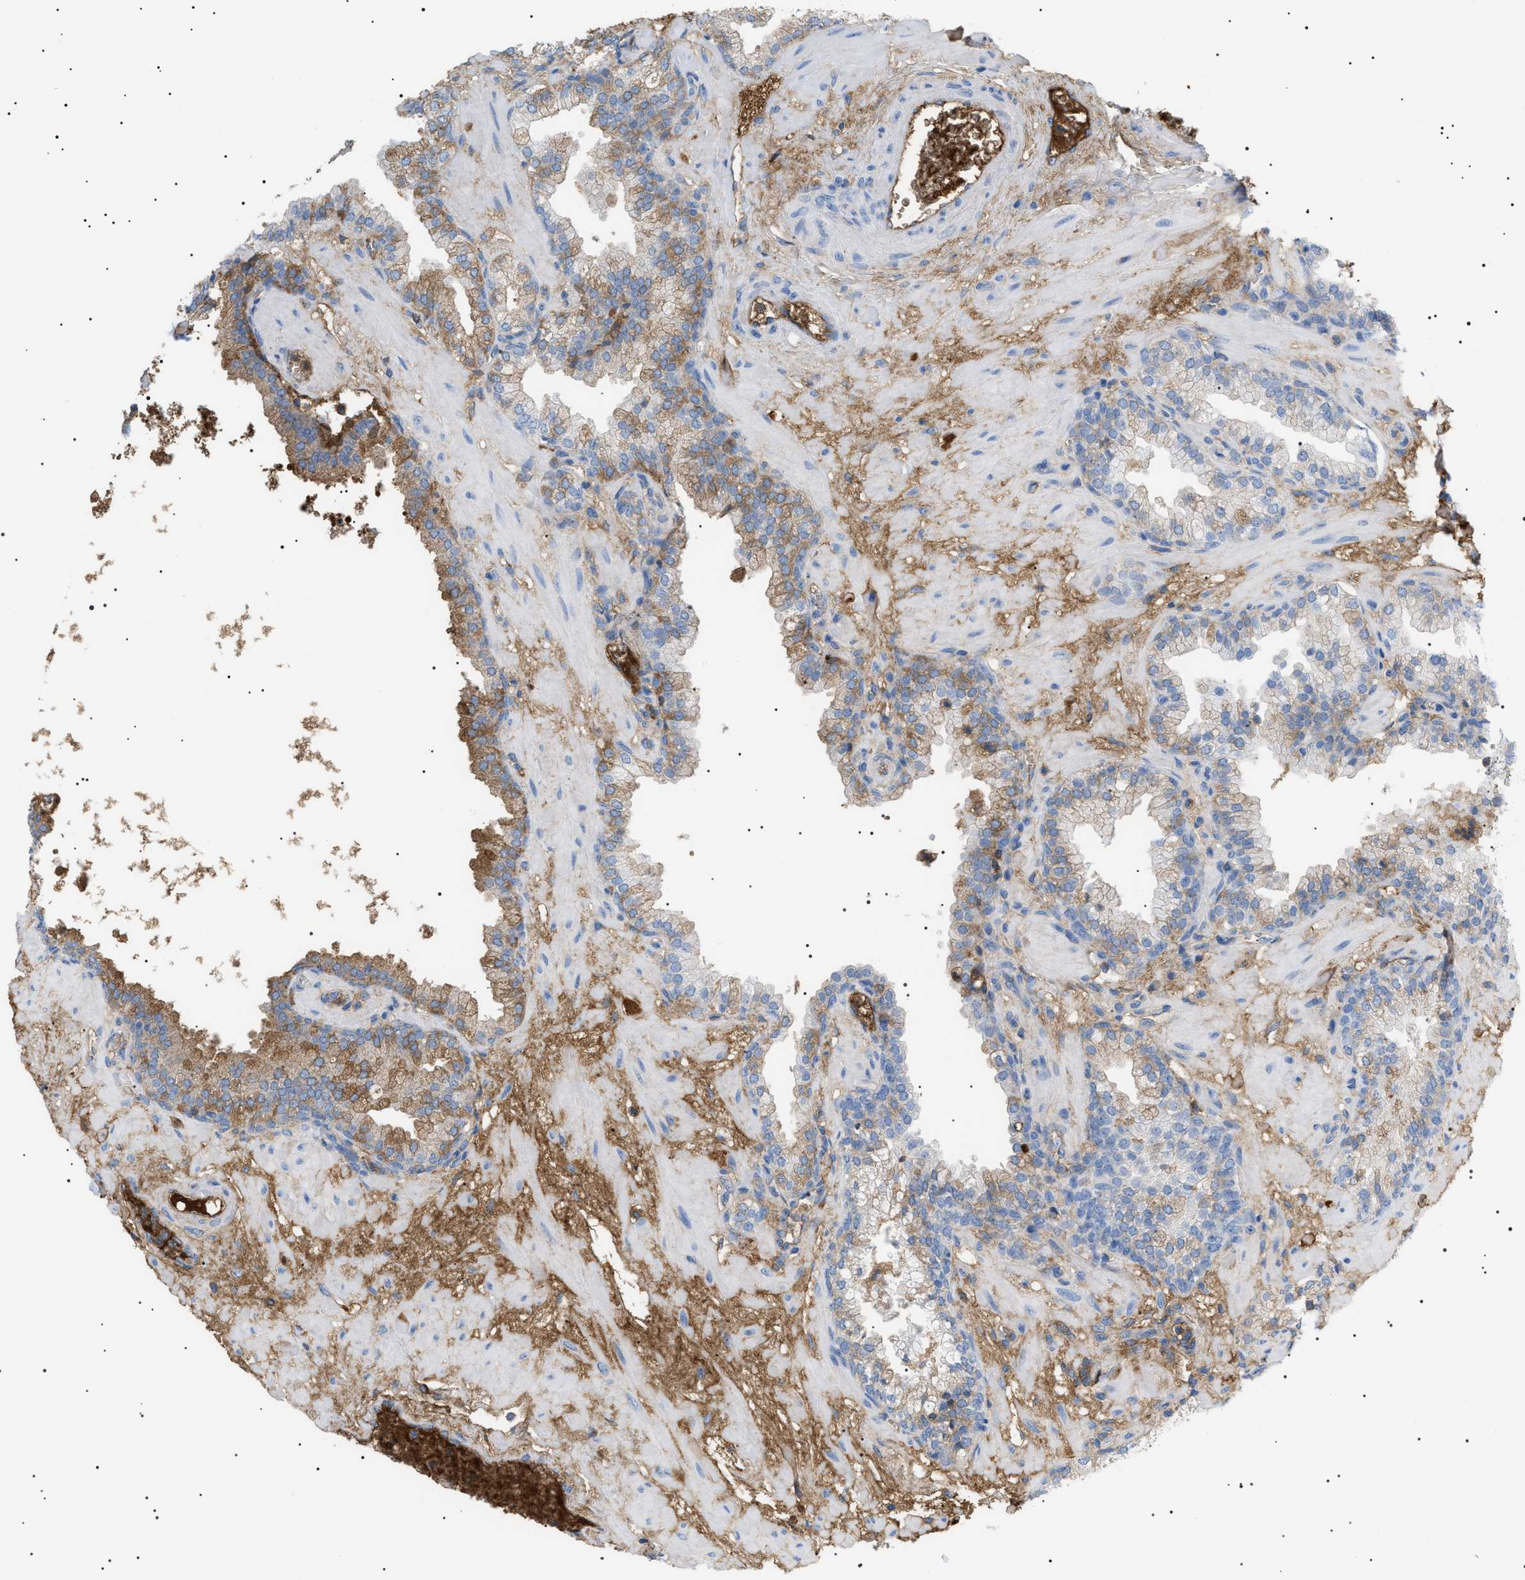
{"staining": {"intensity": "weak", "quantity": ">75%", "location": "cytoplasmic/membranous"}, "tissue": "prostate", "cell_type": "Glandular cells", "image_type": "normal", "snomed": [{"axis": "morphology", "description": "Normal tissue, NOS"}, {"axis": "morphology", "description": "Urothelial carcinoma, Low grade"}, {"axis": "topography", "description": "Urinary bladder"}, {"axis": "topography", "description": "Prostate"}], "caption": "Immunohistochemistry (IHC) image of normal human prostate stained for a protein (brown), which shows low levels of weak cytoplasmic/membranous positivity in approximately >75% of glandular cells.", "gene": "LPA", "patient": {"sex": "male", "age": 60}}